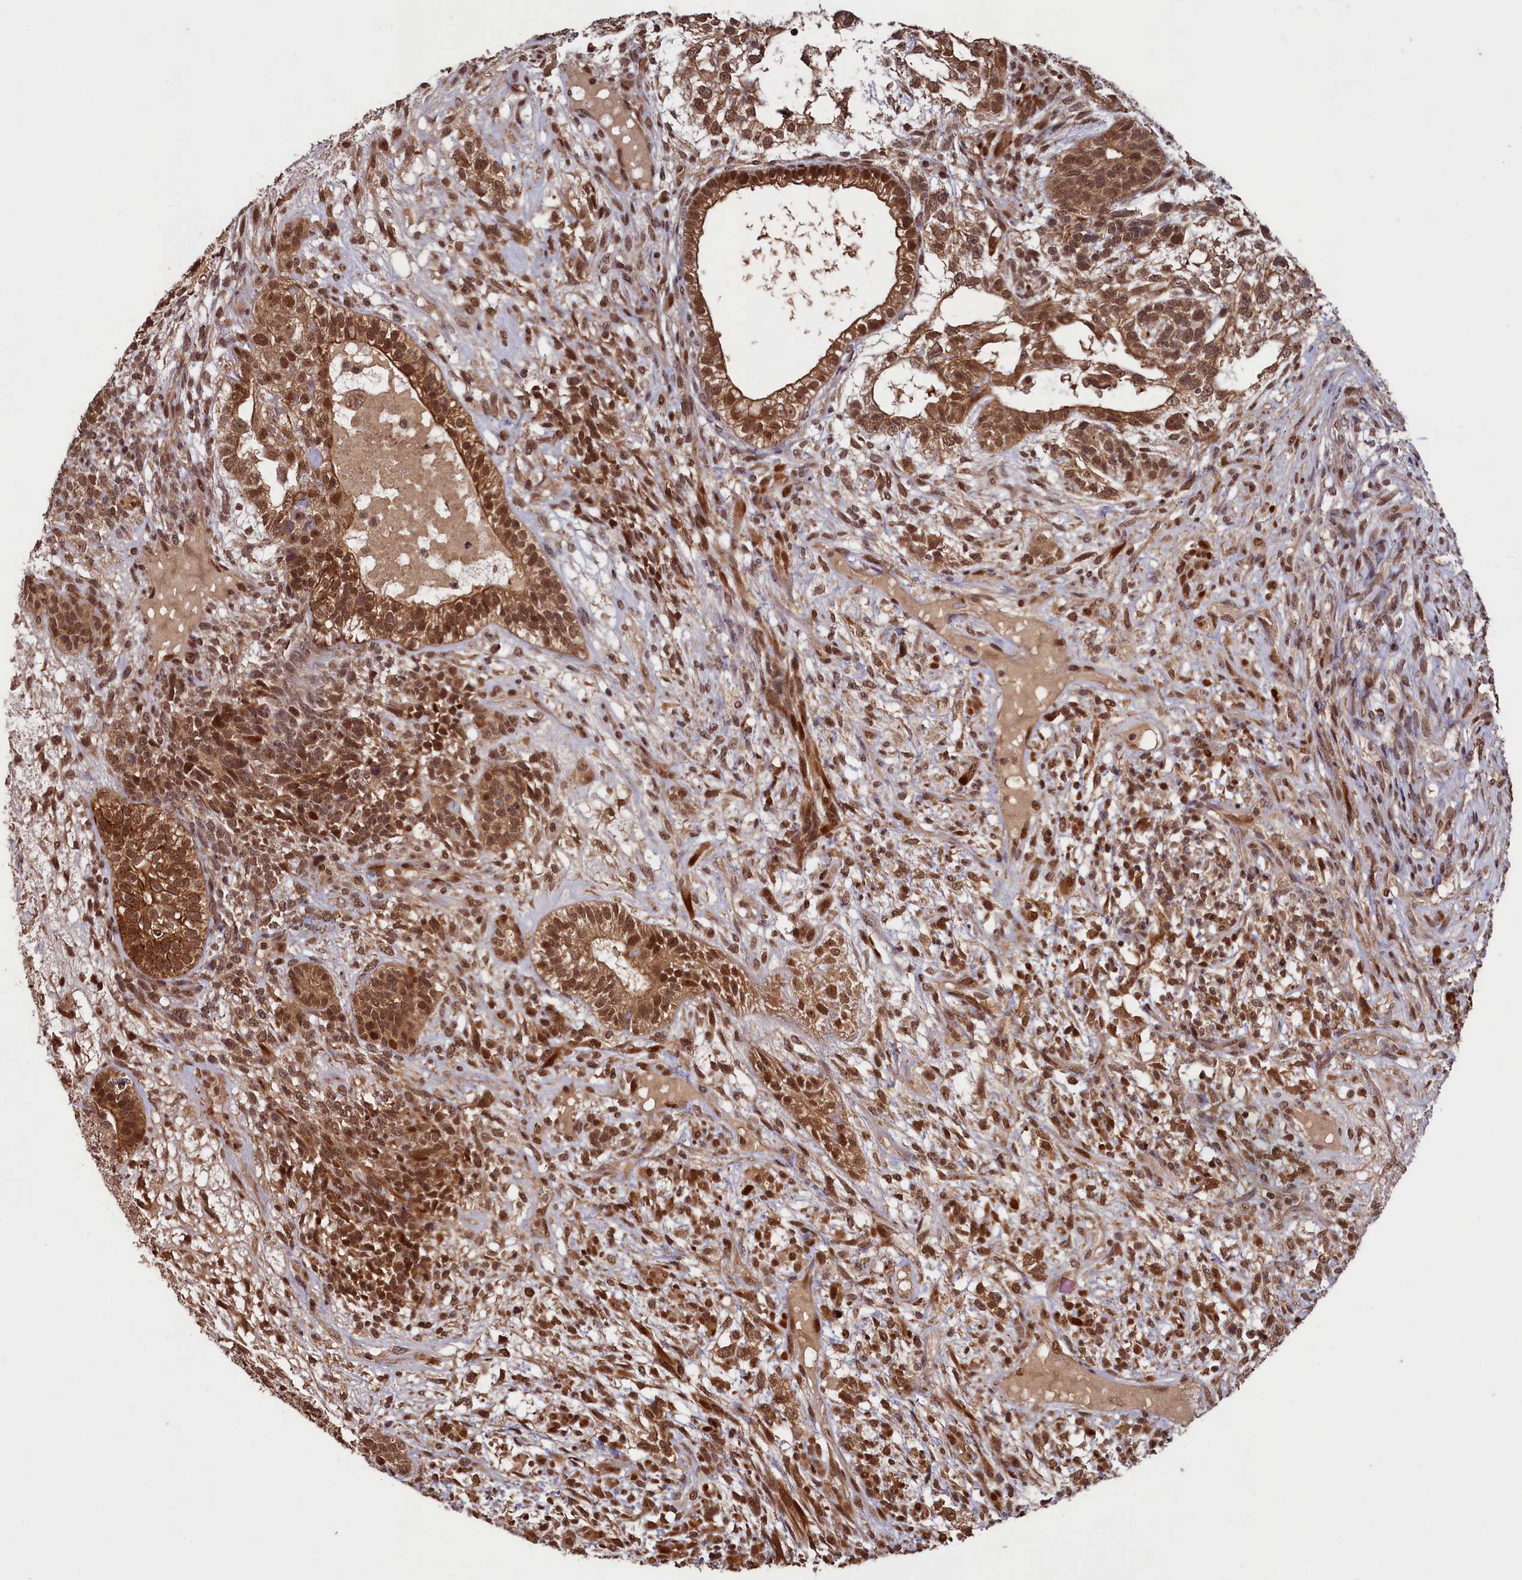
{"staining": {"intensity": "strong", "quantity": ">75%", "location": "cytoplasmic/membranous,nuclear"}, "tissue": "testis cancer", "cell_type": "Tumor cells", "image_type": "cancer", "snomed": [{"axis": "morphology", "description": "Seminoma, NOS"}, {"axis": "morphology", "description": "Carcinoma, Embryonal, NOS"}, {"axis": "topography", "description": "Testis"}], "caption": "Immunohistochemical staining of testis cancer shows strong cytoplasmic/membranous and nuclear protein positivity in about >75% of tumor cells.", "gene": "NAE1", "patient": {"sex": "male", "age": 28}}